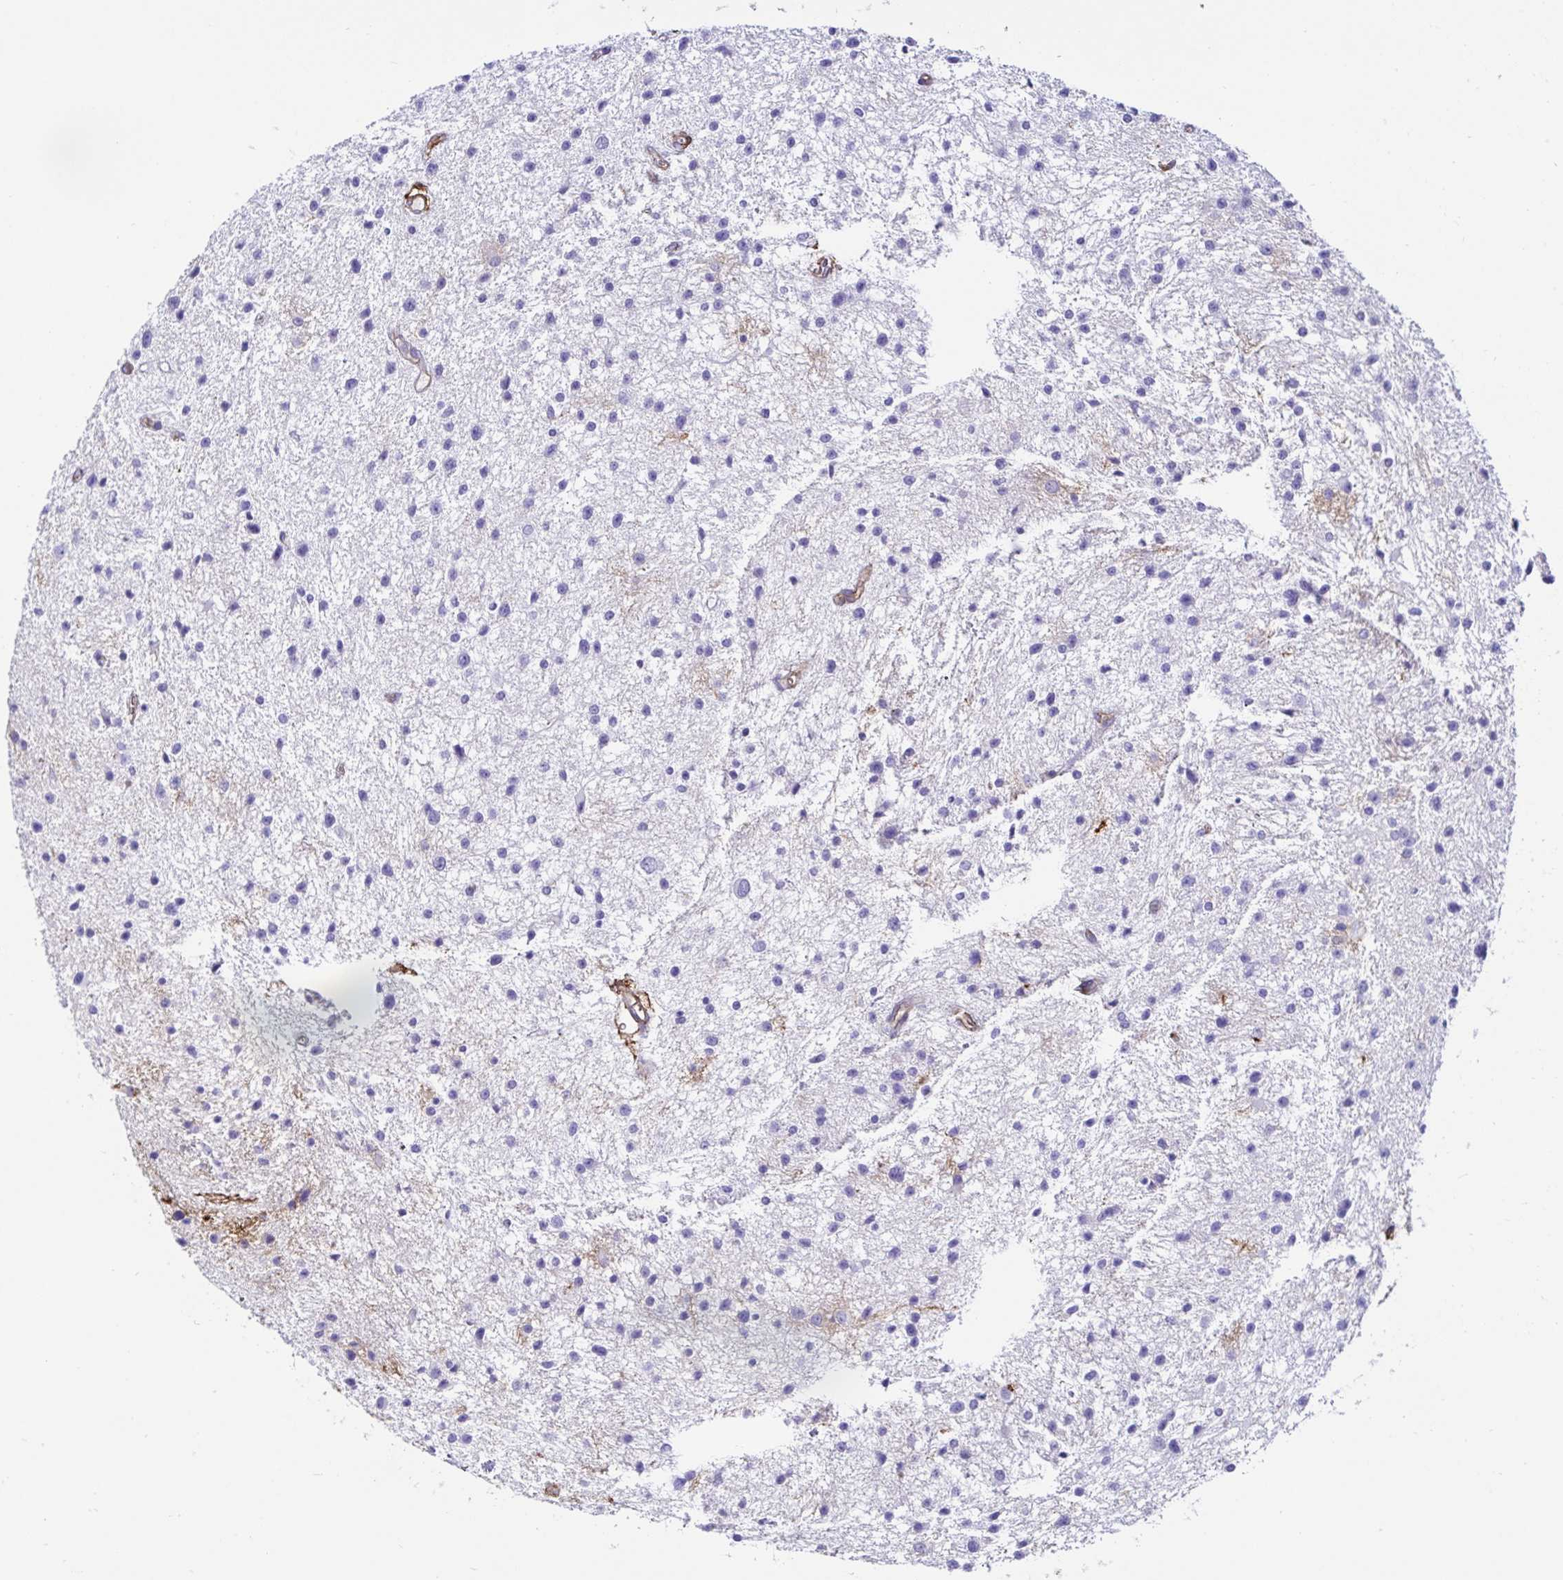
{"staining": {"intensity": "negative", "quantity": "none", "location": "none"}, "tissue": "glioma", "cell_type": "Tumor cells", "image_type": "cancer", "snomed": [{"axis": "morphology", "description": "Glioma, malignant, Low grade"}, {"axis": "topography", "description": "Brain"}], "caption": "This histopathology image is of glioma stained with immunohistochemistry (IHC) to label a protein in brown with the nuclei are counter-stained blue. There is no expression in tumor cells. The staining was performed using DAB (3,3'-diaminobenzidine) to visualize the protein expression in brown, while the nuclei were stained in blue with hematoxylin (Magnification: 20x).", "gene": "ANXA2", "patient": {"sex": "male", "age": 43}}